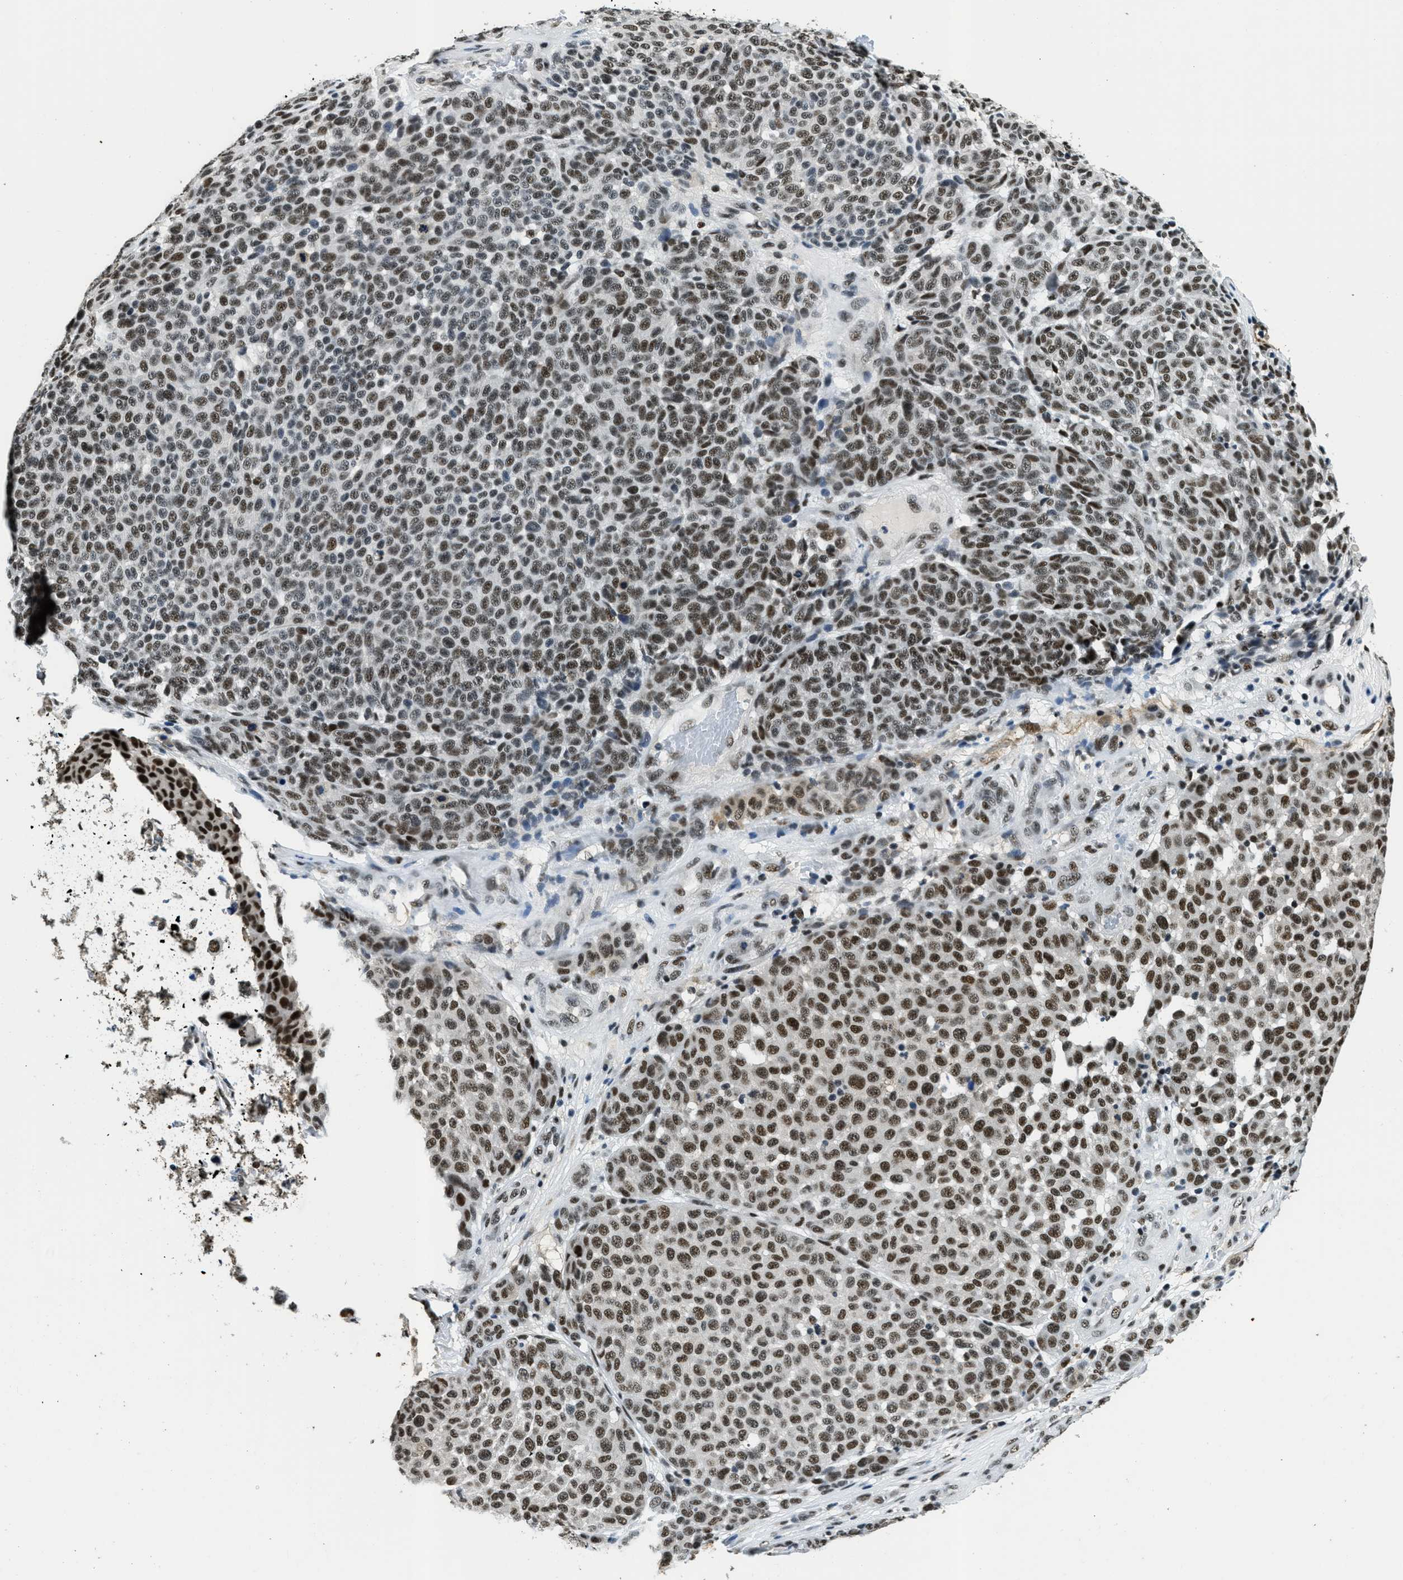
{"staining": {"intensity": "strong", "quantity": ">75%", "location": "nuclear"}, "tissue": "melanoma", "cell_type": "Tumor cells", "image_type": "cancer", "snomed": [{"axis": "morphology", "description": "Malignant melanoma, NOS"}, {"axis": "topography", "description": "Skin"}], "caption": "The photomicrograph demonstrates a brown stain indicating the presence of a protein in the nuclear of tumor cells in melanoma.", "gene": "SSB", "patient": {"sex": "male", "age": 59}}